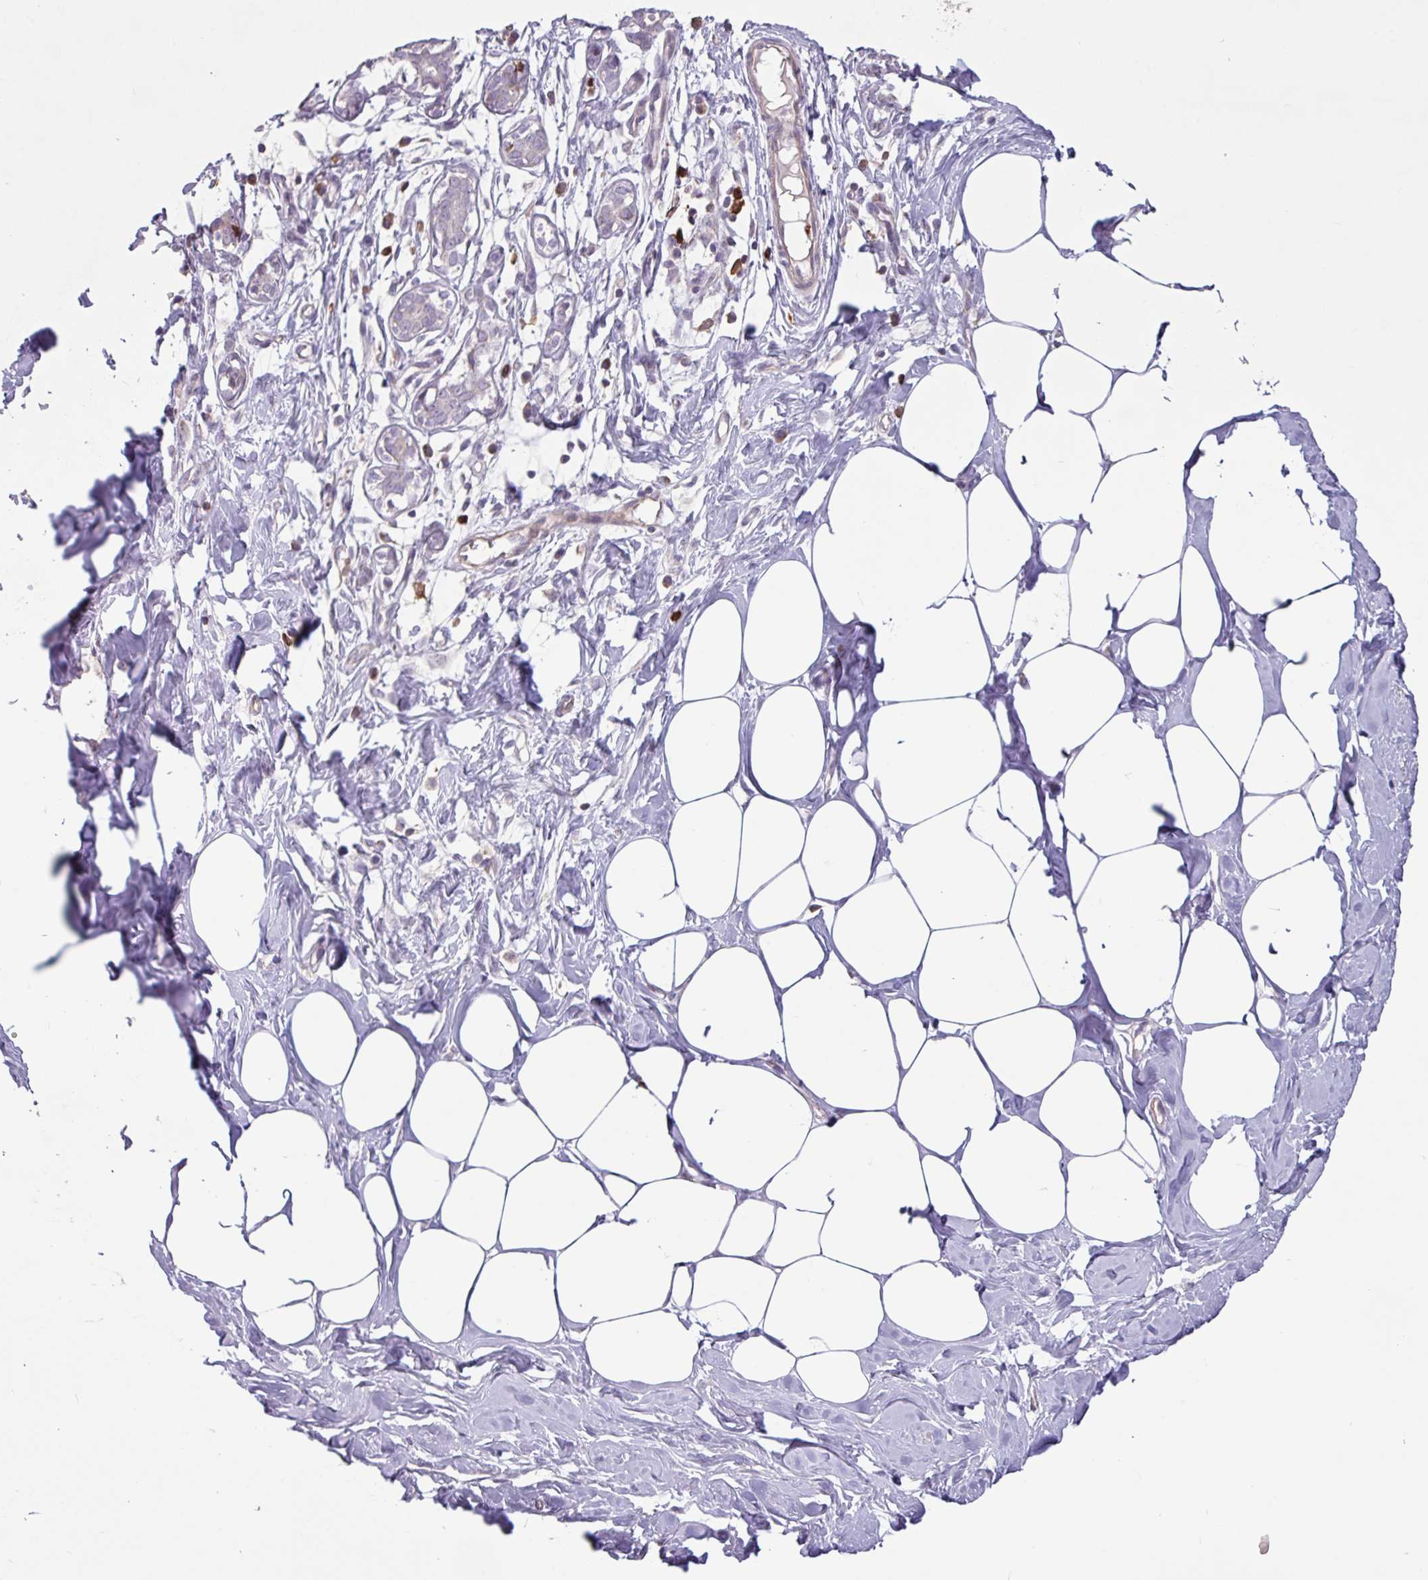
{"staining": {"intensity": "negative", "quantity": "none", "location": "none"}, "tissue": "breast", "cell_type": "Adipocytes", "image_type": "normal", "snomed": [{"axis": "morphology", "description": "Normal tissue, NOS"}, {"axis": "topography", "description": "Breast"}], "caption": "This is an immunohistochemistry (IHC) image of unremarkable breast. There is no positivity in adipocytes.", "gene": "SEC61G", "patient": {"sex": "female", "age": 27}}